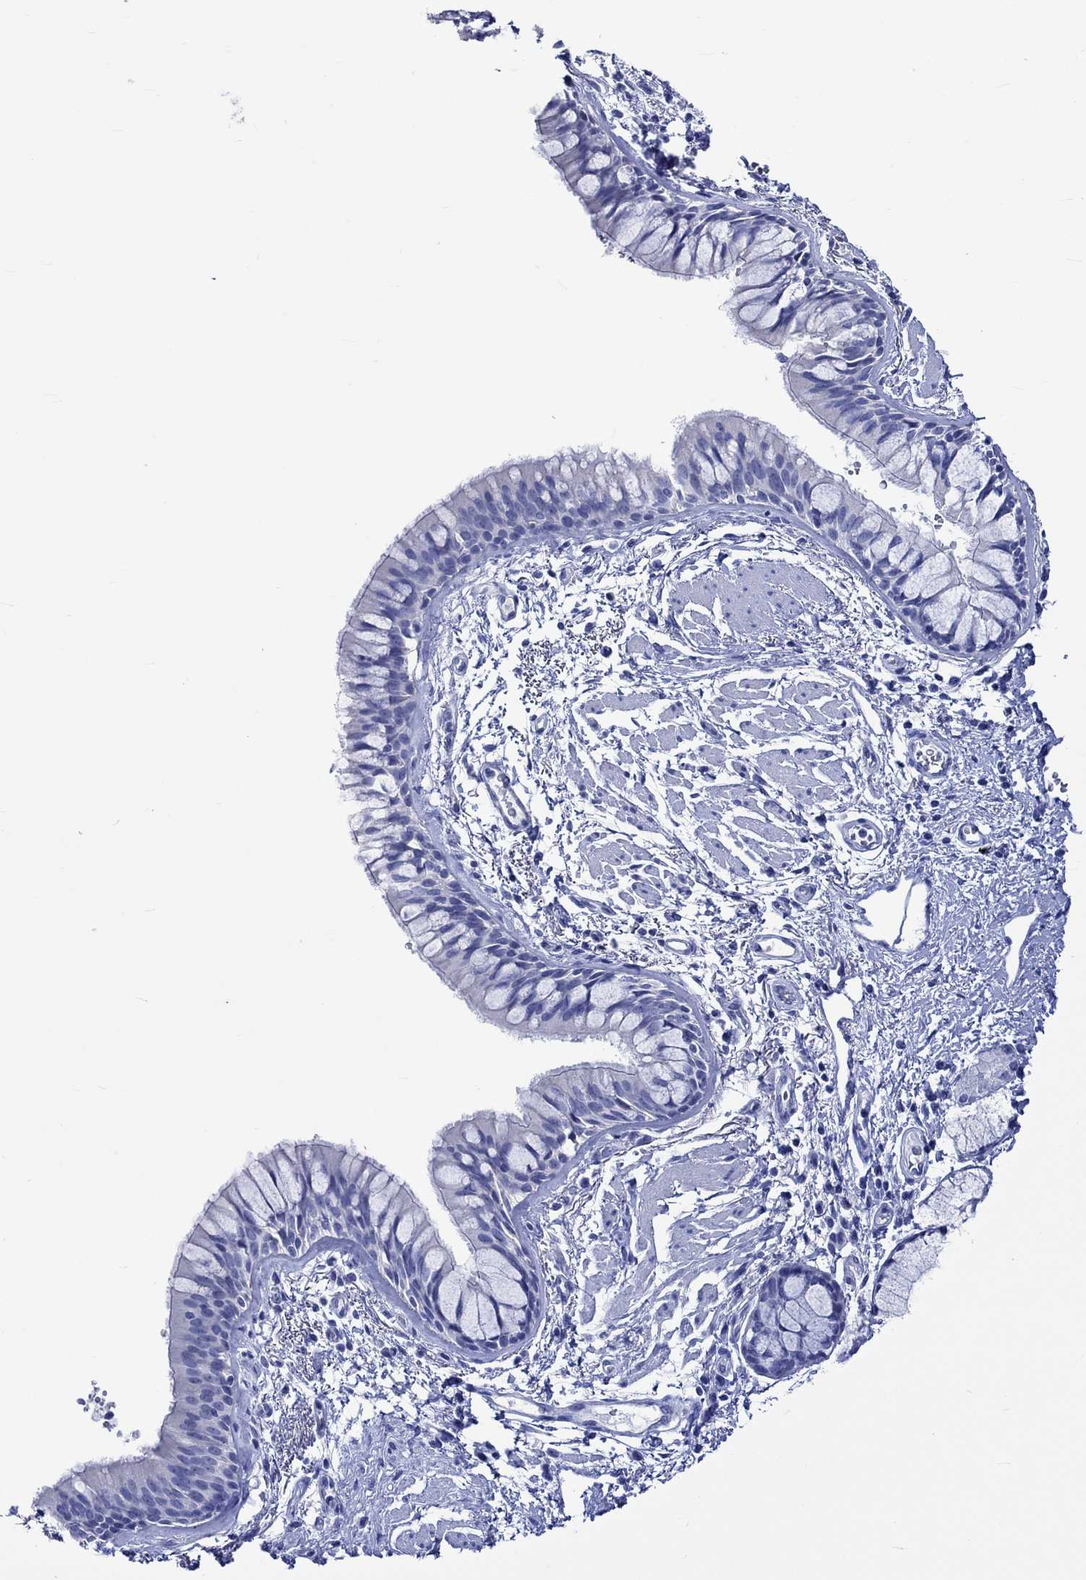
{"staining": {"intensity": "negative", "quantity": "none", "location": "none"}, "tissue": "bronchus", "cell_type": "Respiratory epithelial cells", "image_type": "normal", "snomed": [{"axis": "morphology", "description": "Normal tissue, NOS"}, {"axis": "topography", "description": "Bronchus"}, {"axis": "topography", "description": "Lung"}], "caption": "DAB (3,3'-diaminobenzidine) immunohistochemical staining of unremarkable human bronchus displays no significant staining in respiratory epithelial cells.", "gene": "KLHL33", "patient": {"sex": "female", "age": 57}}